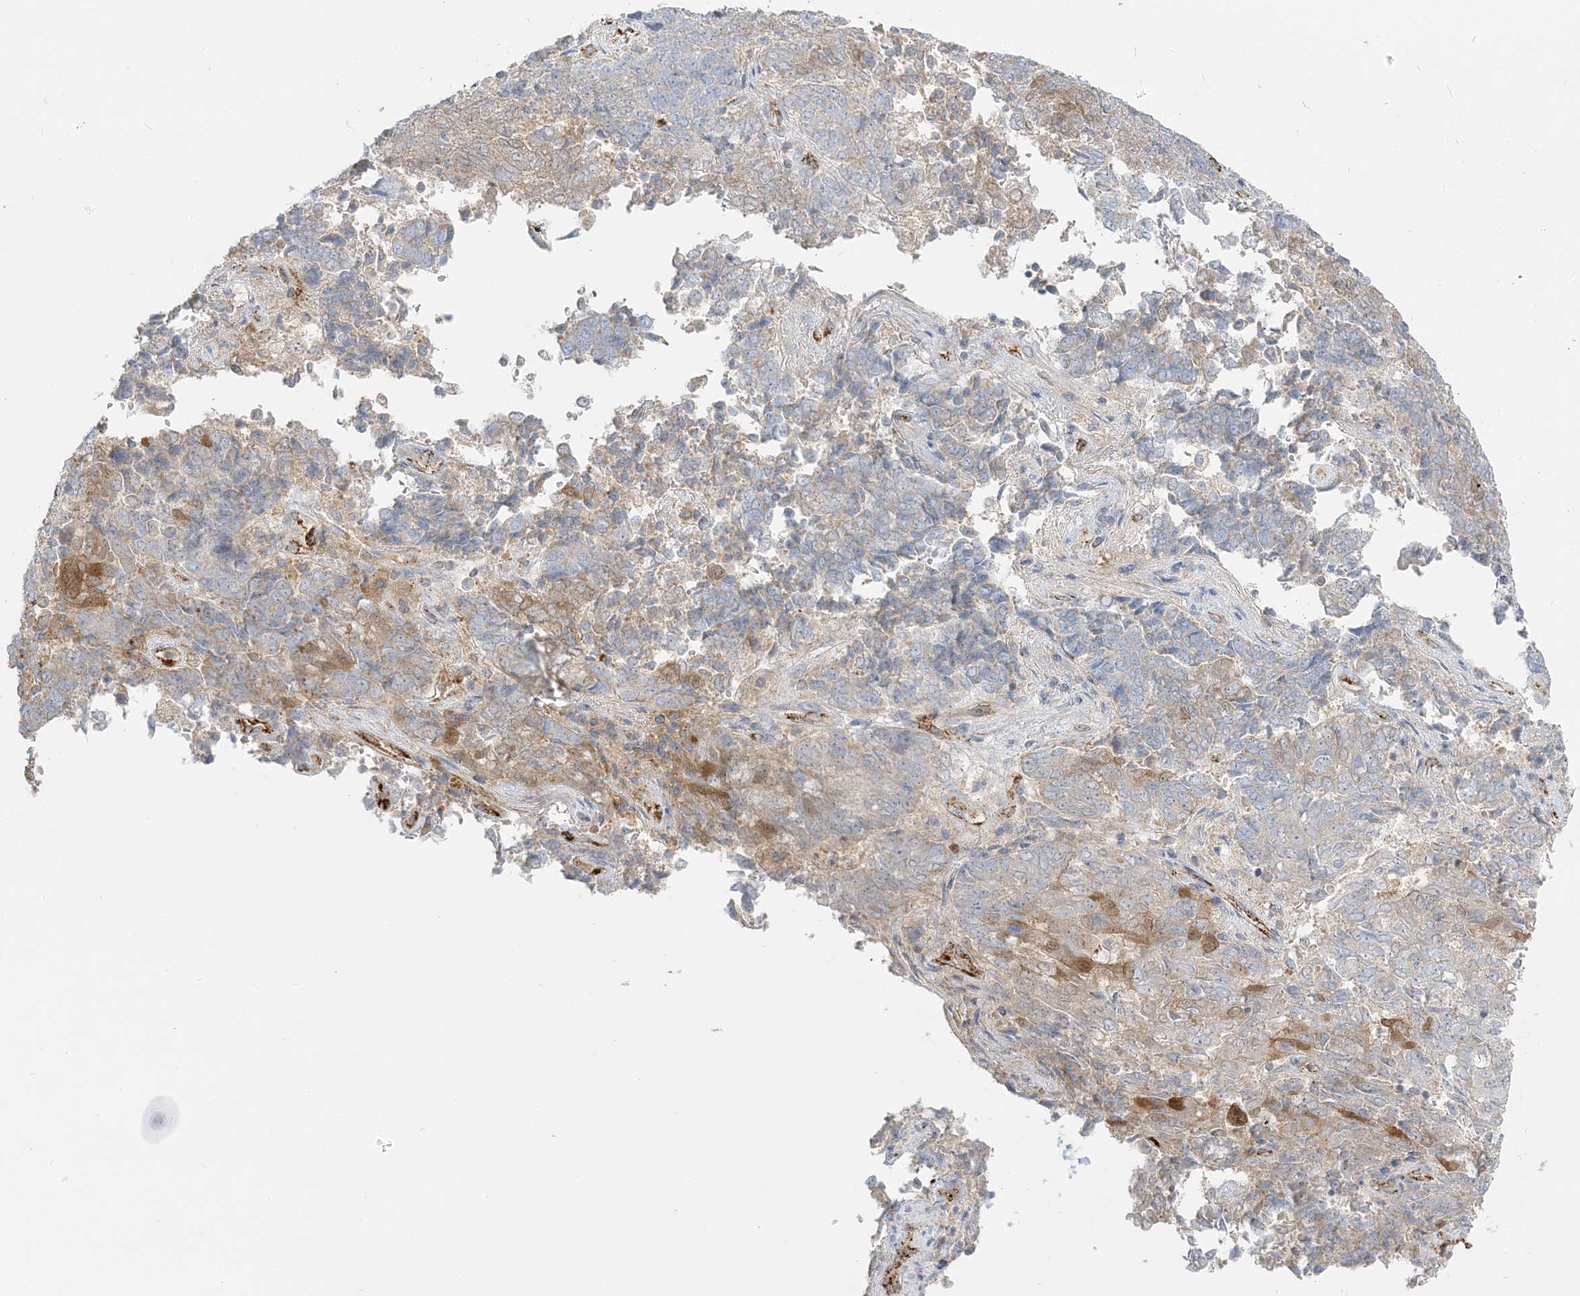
{"staining": {"intensity": "moderate", "quantity": "<25%", "location": "cytoplasmic/membranous"}, "tissue": "endometrial cancer", "cell_type": "Tumor cells", "image_type": "cancer", "snomed": [{"axis": "morphology", "description": "Adenocarcinoma, NOS"}, {"axis": "topography", "description": "Endometrium"}], "caption": "DAB immunohistochemical staining of endometrial cancer exhibits moderate cytoplasmic/membranous protein positivity in approximately <25% of tumor cells. The protein is shown in brown color, while the nuclei are stained blue.", "gene": "INPP1", "patient": {"sex": "female", "age": 80}}